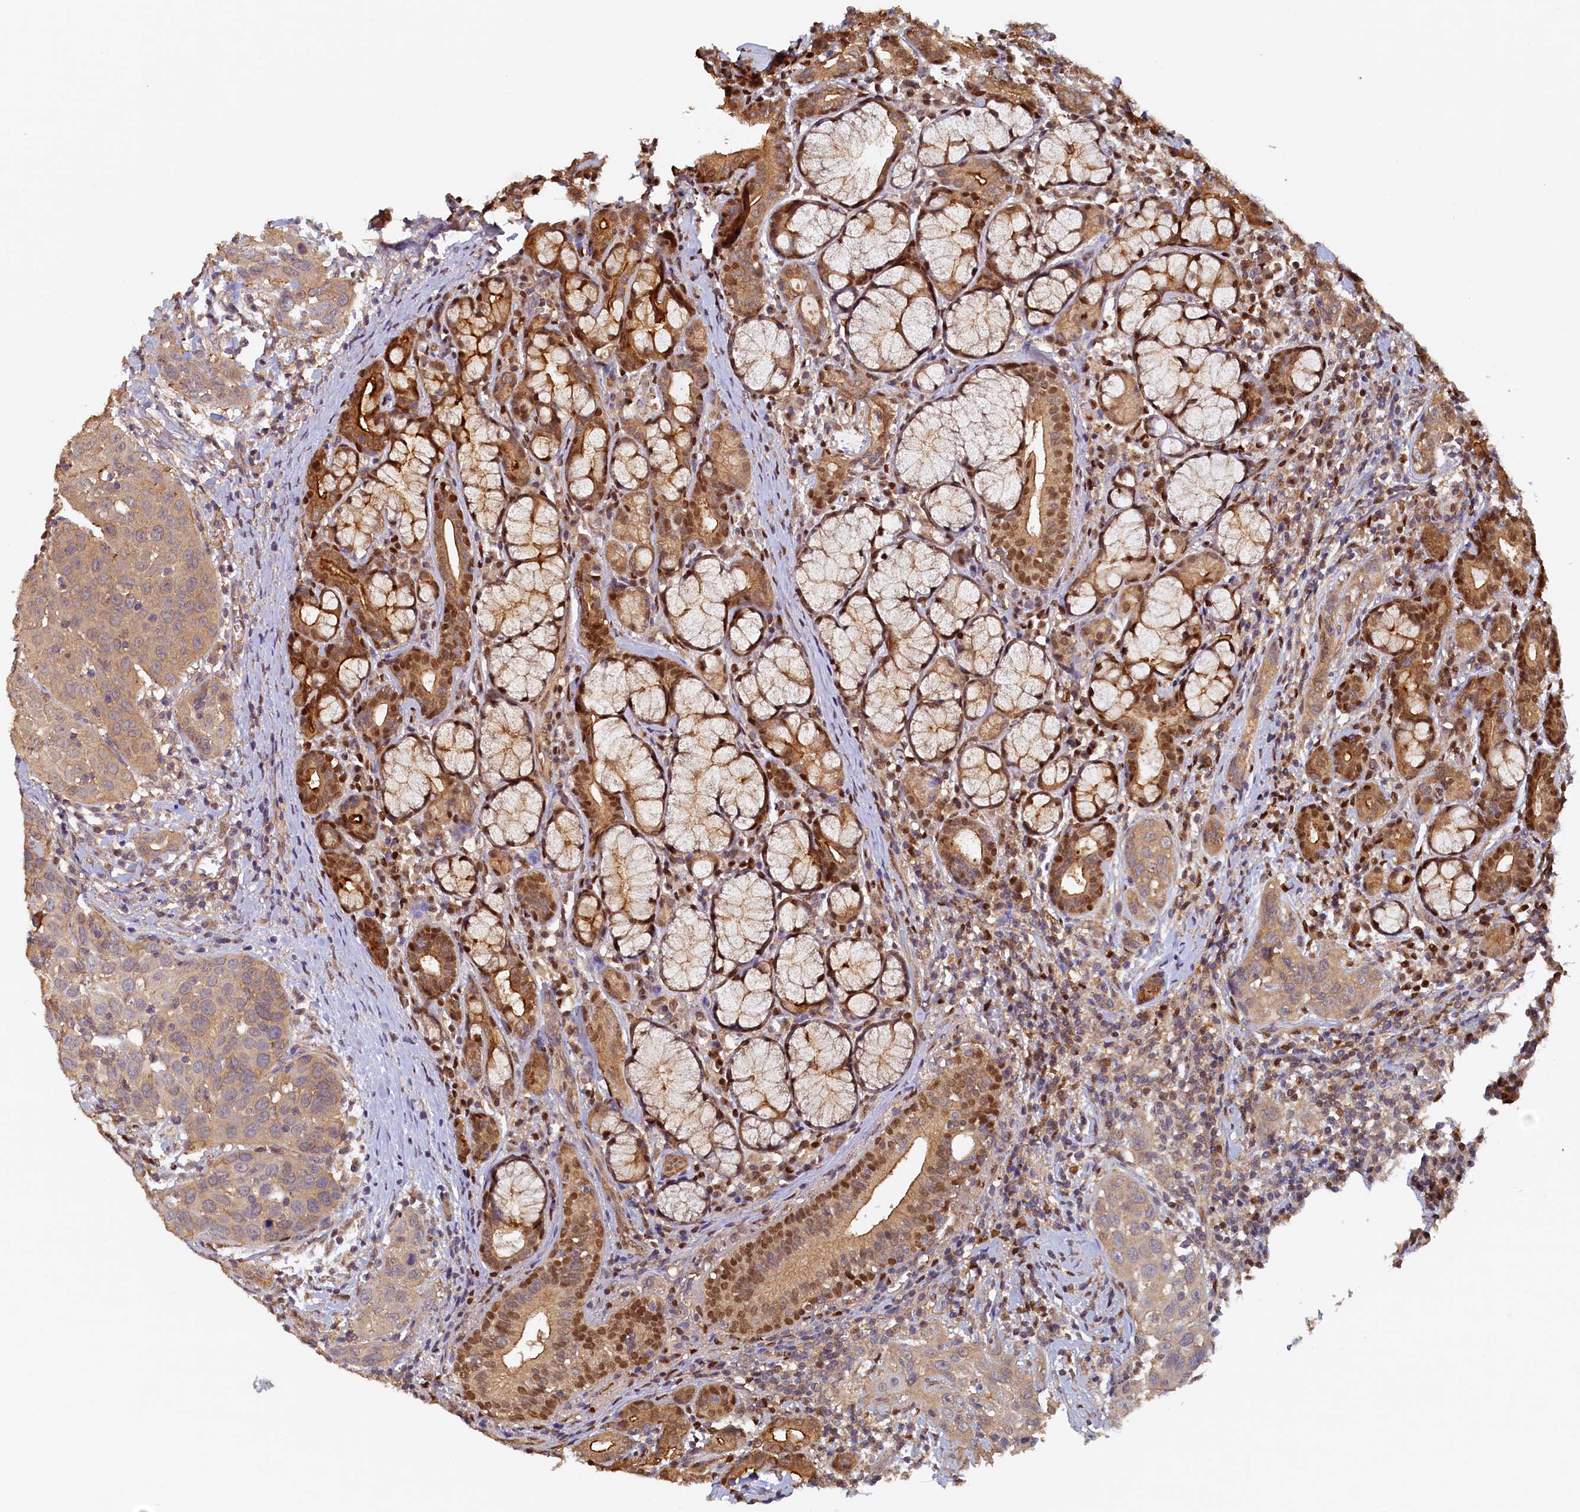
{"staining": {"intensity": "moderate", "quantity": ">75%", "location": "cytoplasmic/membranous"}, "tissue": "head and neck cancer", "cell_type": "Tumor cells", "image_type": "cancer", "snomed": [{"axis": "morphology", "description": "Squamous cell carcinoma, NOS"}, {"axis": "topography", "description": "Oral tissue"}, {"axis": "topography", "description": "Head-Neck"}], "caption": "The histopathology image demonstrates staining of head and neck cancer, revealing moderate cytoplasmic/membranous protein staining (brown color) within tumor cells.", "gene": "UBL7", "patient": {"sex": "female", "age": 50}}